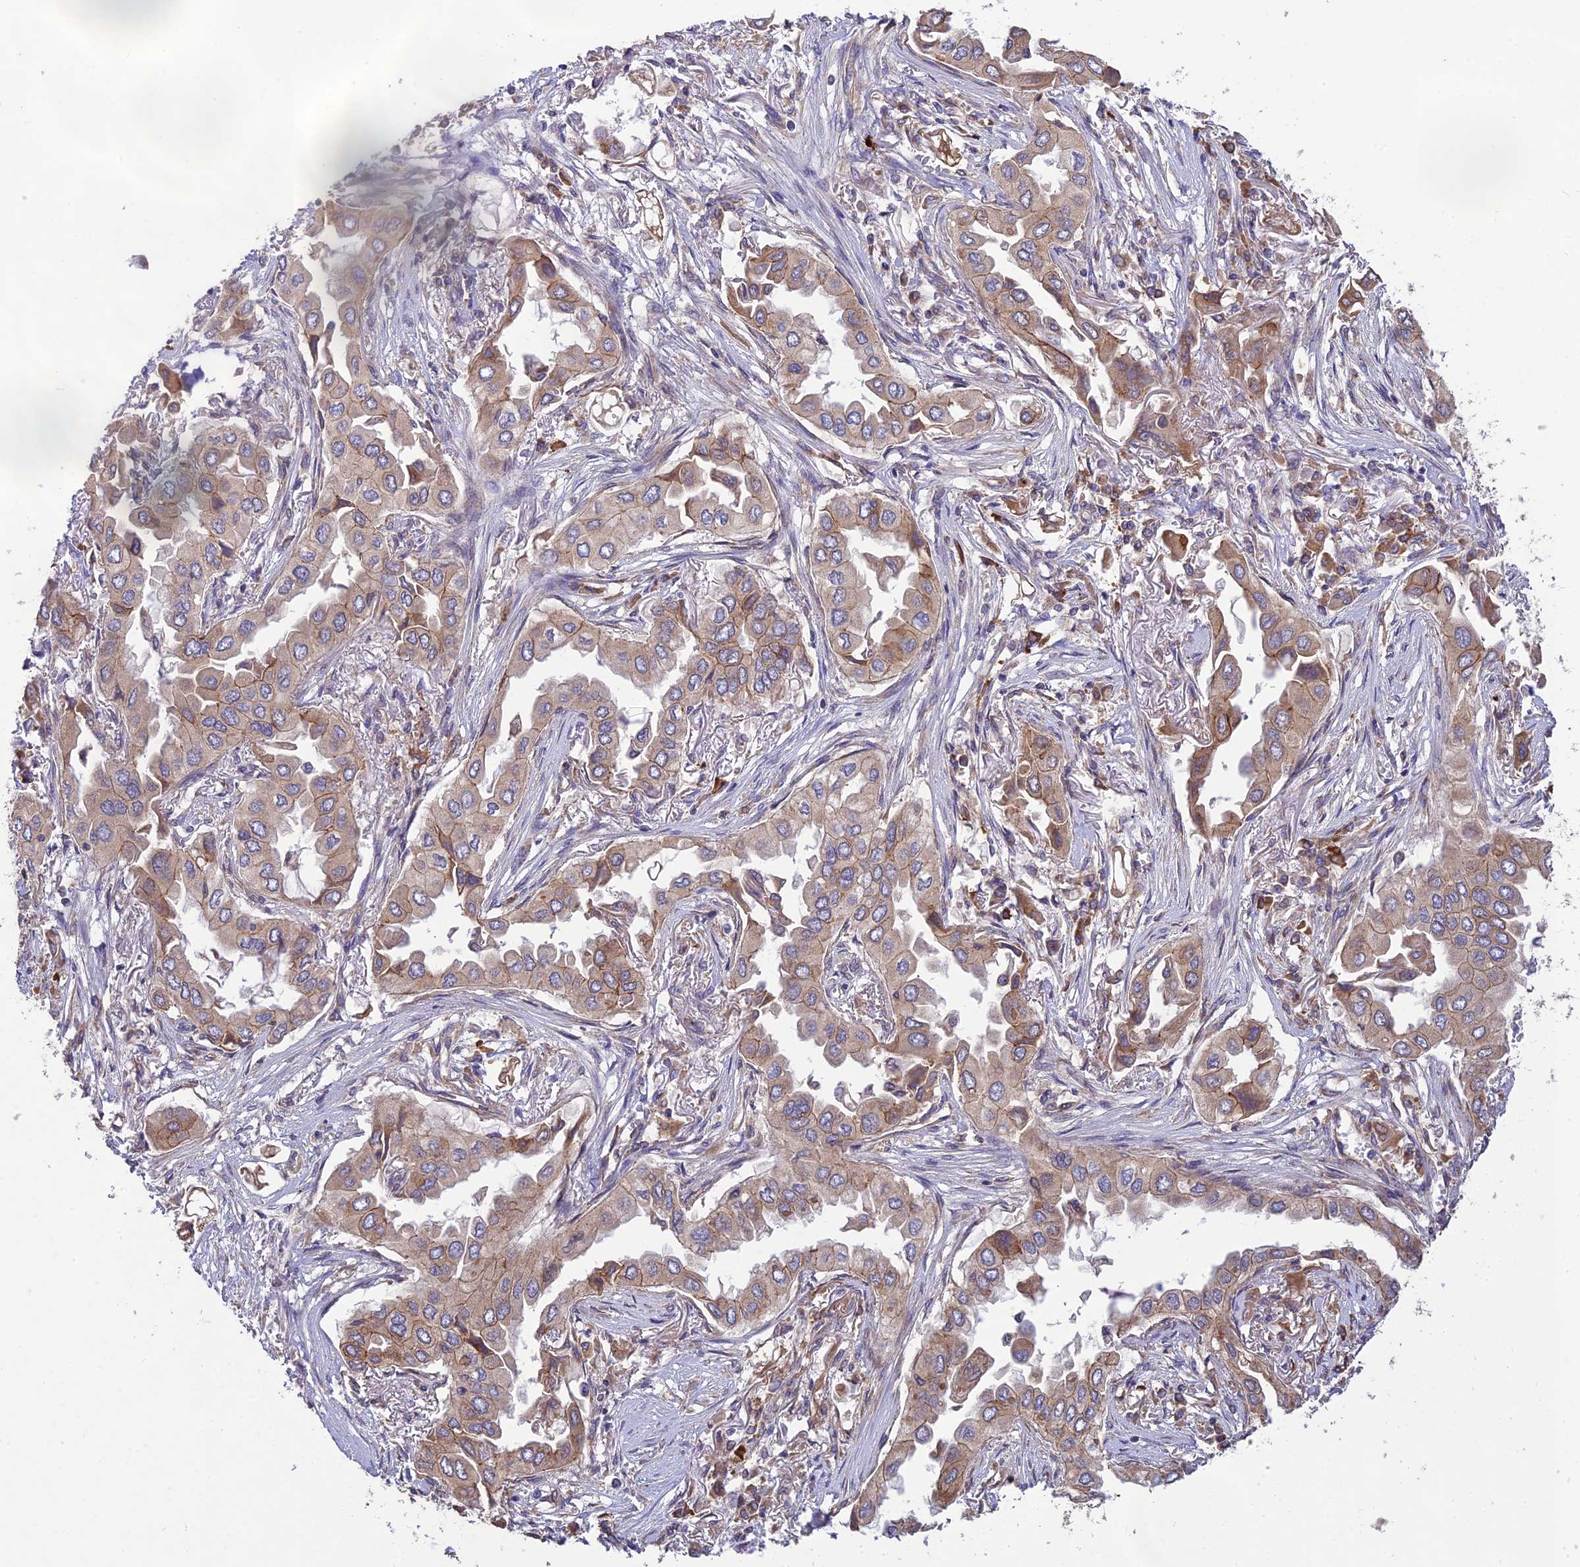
{"staining": {"intensity": "moderate", "quantity": ">75%", "location": "cytoplasmic/membranous"}, "tissue": "lung cancer", "cell_type": "Tumor cells", "image_type": "cancer", "snomed": [{"axis": "morphology", "description": "Adenocarcinoma, NOS"}, {"axis": "topography", "description": "Lung"}], "caption": "This image exhibits immunohistochemistry (IHC) staining of human lung adenocarcinoma, with medium moderate cytoplasmic/membranous positivity in approximately >75% of tumor cells.", "gene": "MRNIP", "patient": {"sex": "female", "age": 76}}